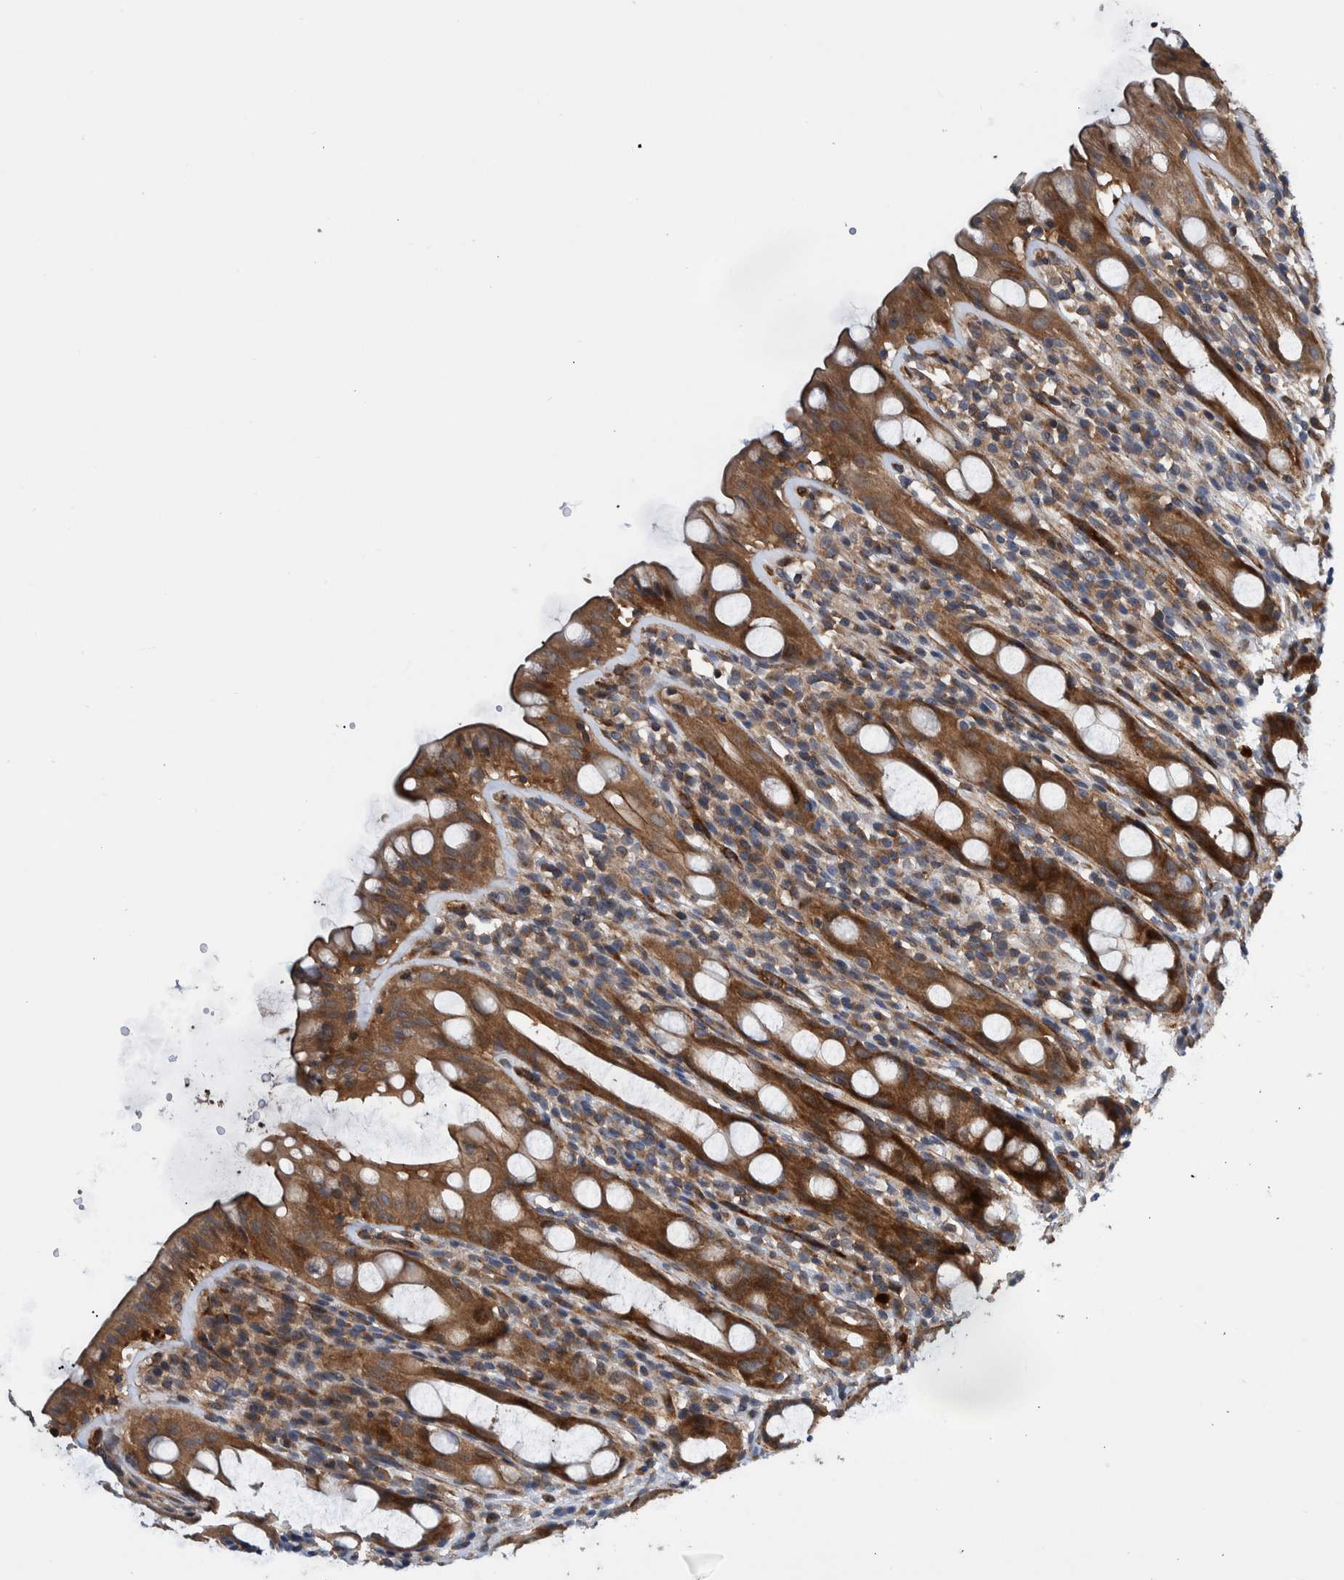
{"staining": {"intensity": "strong", "quantity": ">75%", "location": "cytoplasmic/membranous"}, "tissue": "rectum", "cell_type": "Glandular cells", "image_type": "normal", "snomed": [{"axis": "morphology", "description": "Normal tissue, NOS"}, {"axis": "topography", "description": "Rectum"}], "caption": "This histopathology image displays immunohistochemistry (IHC) staining of normal rectum, with high strong cytoplasmic/membranous staining in about >75% of glandular cells.", "gene": "GRPEL2", "patient": {"sex": "male", "age": 44}}